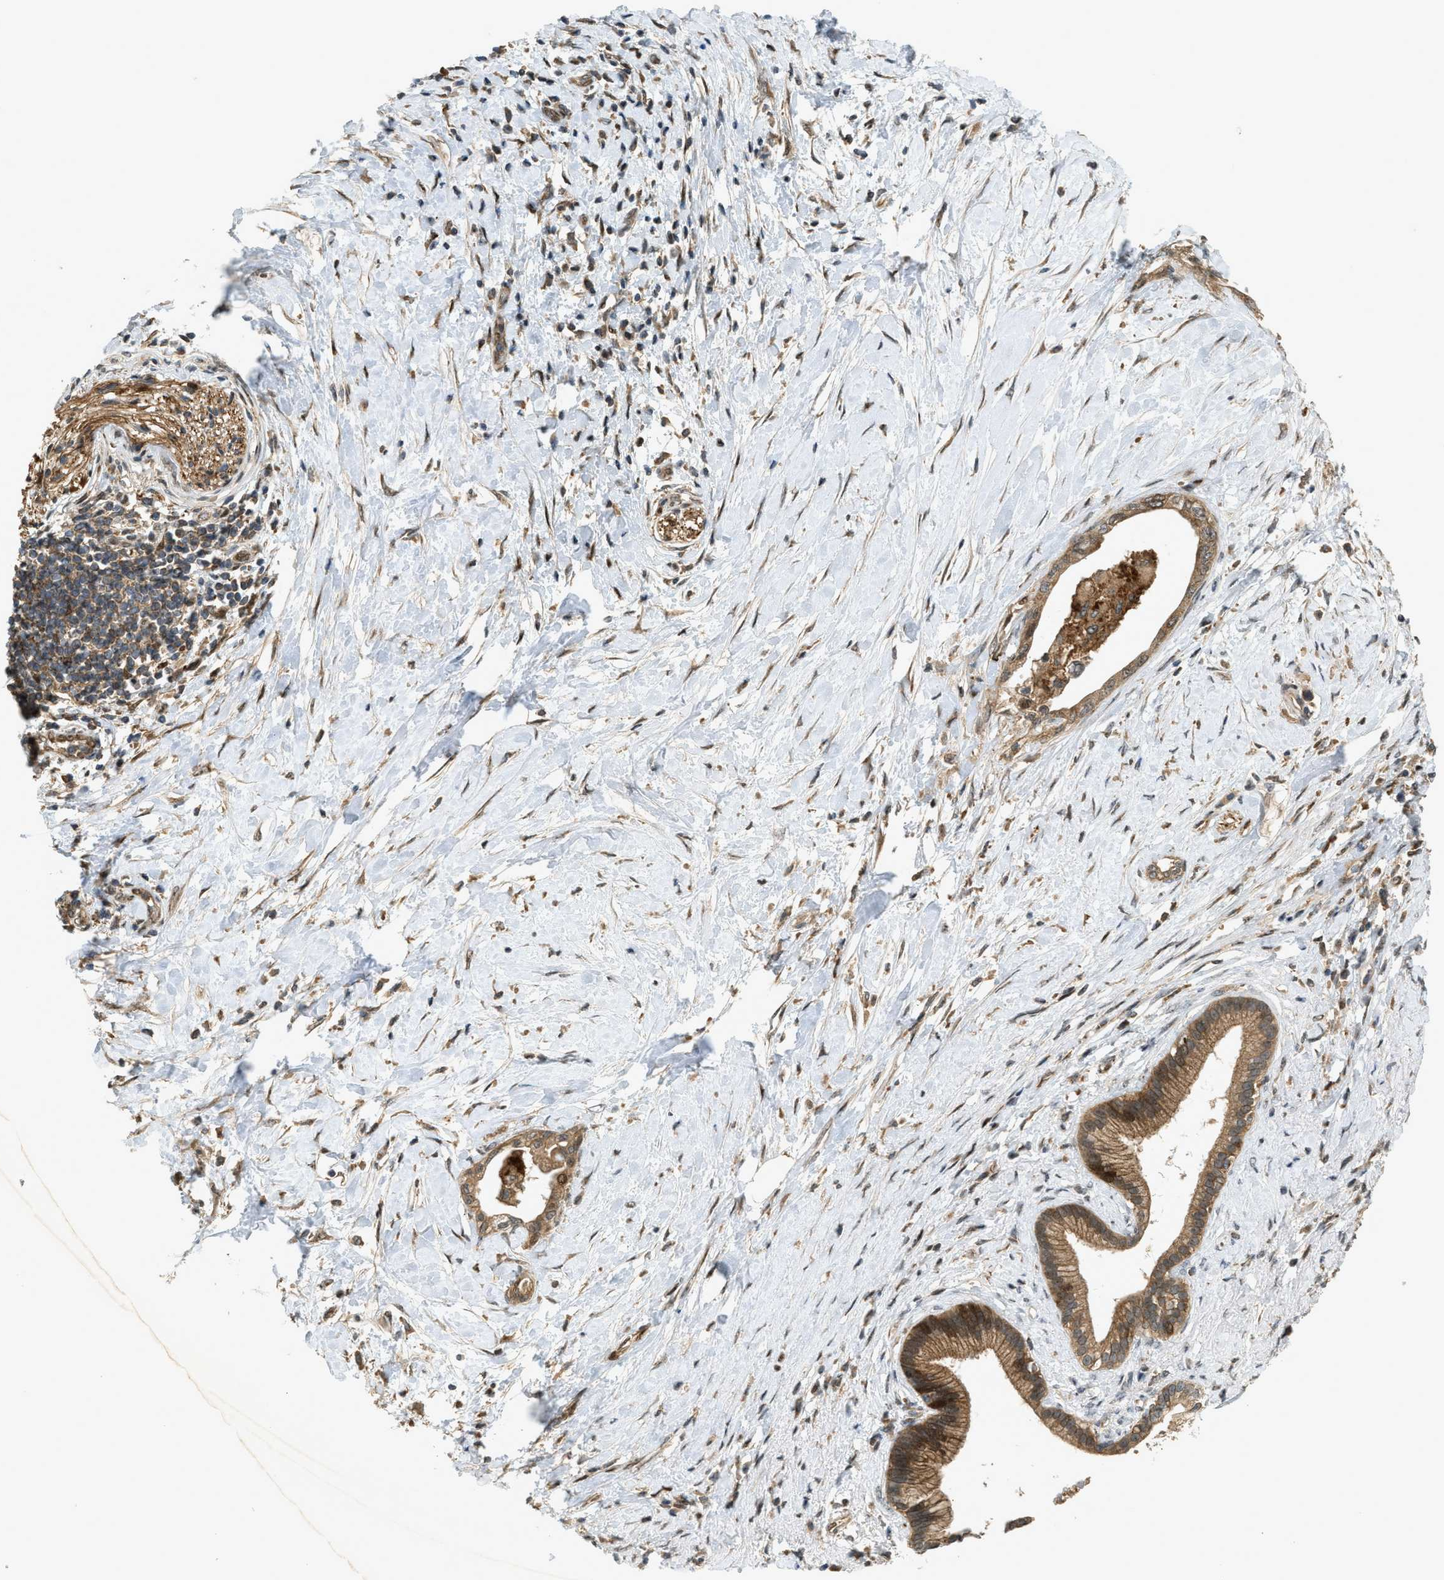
{"staining": {"intensity": "moderate", "quantity": ">75%", "location": "cytoplasmic/membranous,nuclear"}, "tissue": "pancreatic cancer", "cell_type": "Tumor cells", "image_type": "cancer", "snomed": [{"axis": "morphology", "description": "Adenocarcinoma, NOS"}, {"axis": "topography", "description": "Pancreas"}], "caption": "A high-resolution micrograph shows immunohistochemistry (IHC) staining of adenocarcinoma (pancreatic), which shows moderate cytoplasmic/membranous and nuclear expression in approximately >75% of tumor cells.", "gene": "TRAPPC14", "patient": {"sex": "female", "age": 60}}